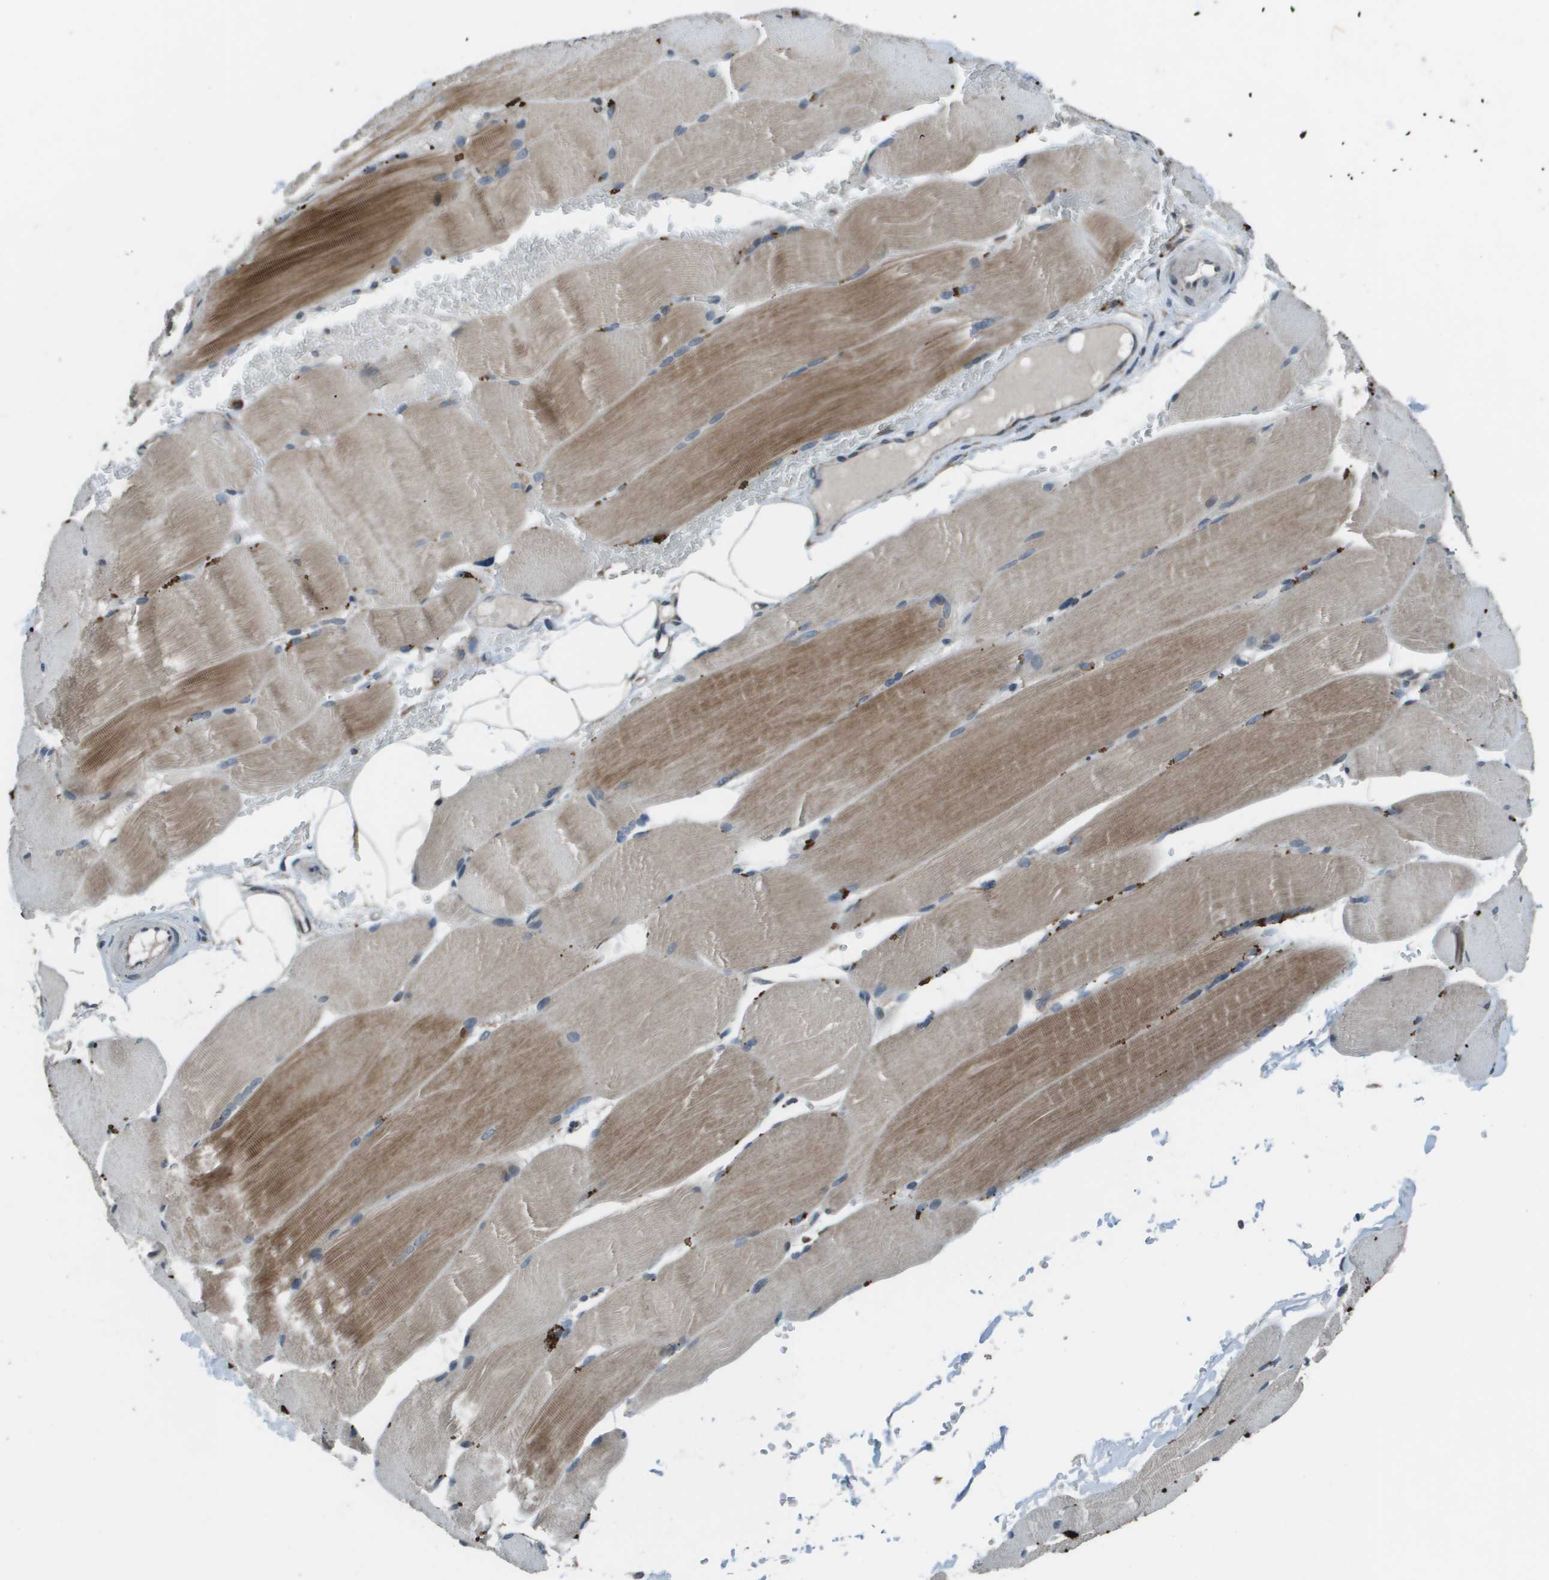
{"staining": {"intensity": "moderate", "quantity": "<25%", "location": "cytoplasmic/membranous"}, "tissue": "skeletal muscle", "cell_type": "Myocytes", "image_type": "normal", "snomed": [{"axis": "morphology", "description": "Normal tissue, NOS"}, {"axis": "topography", "description": "Skin"}, {"axis": "topography", "description": "Skeletal muscle"}], "caption": "Moderate cytoplasmic/membranous protein positivity is identified in approximately <25% of myocytes in skeletal muscle. (IHC, brightfield microscopy, high magnification).", "gene": "GOSR2", "patient": {"sex": "male", "age": 83}}